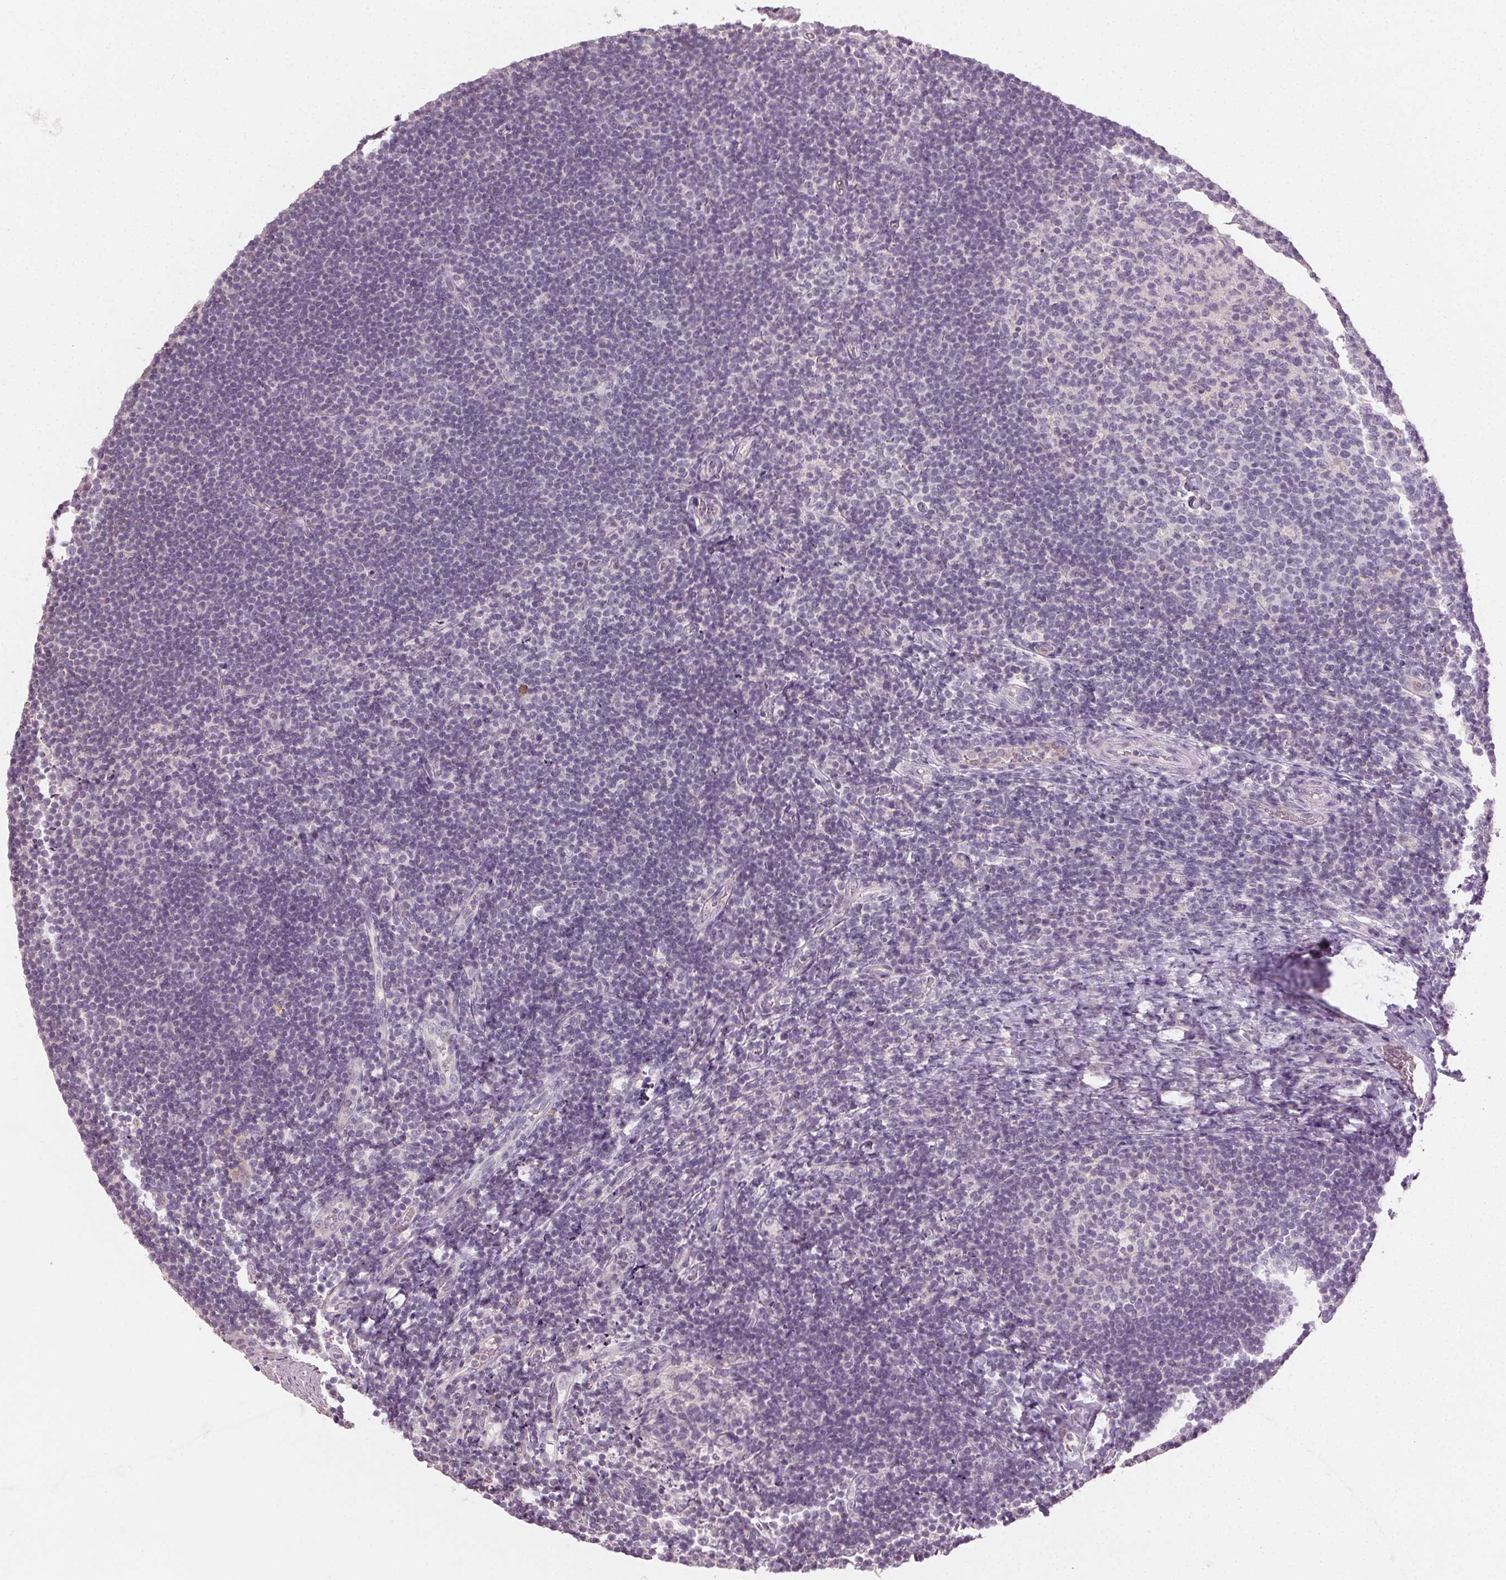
{"staining": {"intensity": "negative", "quantity": "none", "location": "none"}, "tissue": "tonsil", "cell_type": "Germinal center cells", "image_type": "normal", "snomed": [{"axis": "morphology", "description": "Normal tissue, NOS"}, {"axis": "topography", "description": "Tonsil"}], "caption": "Photomicrograph shows no significant protein expression in germinal center cells of benign tonsil. (Immunohistochemistry, brightfield microscopy, high magnification).", "gene": "CLTRN", "patient": {"sex": "female", "age": 10}}